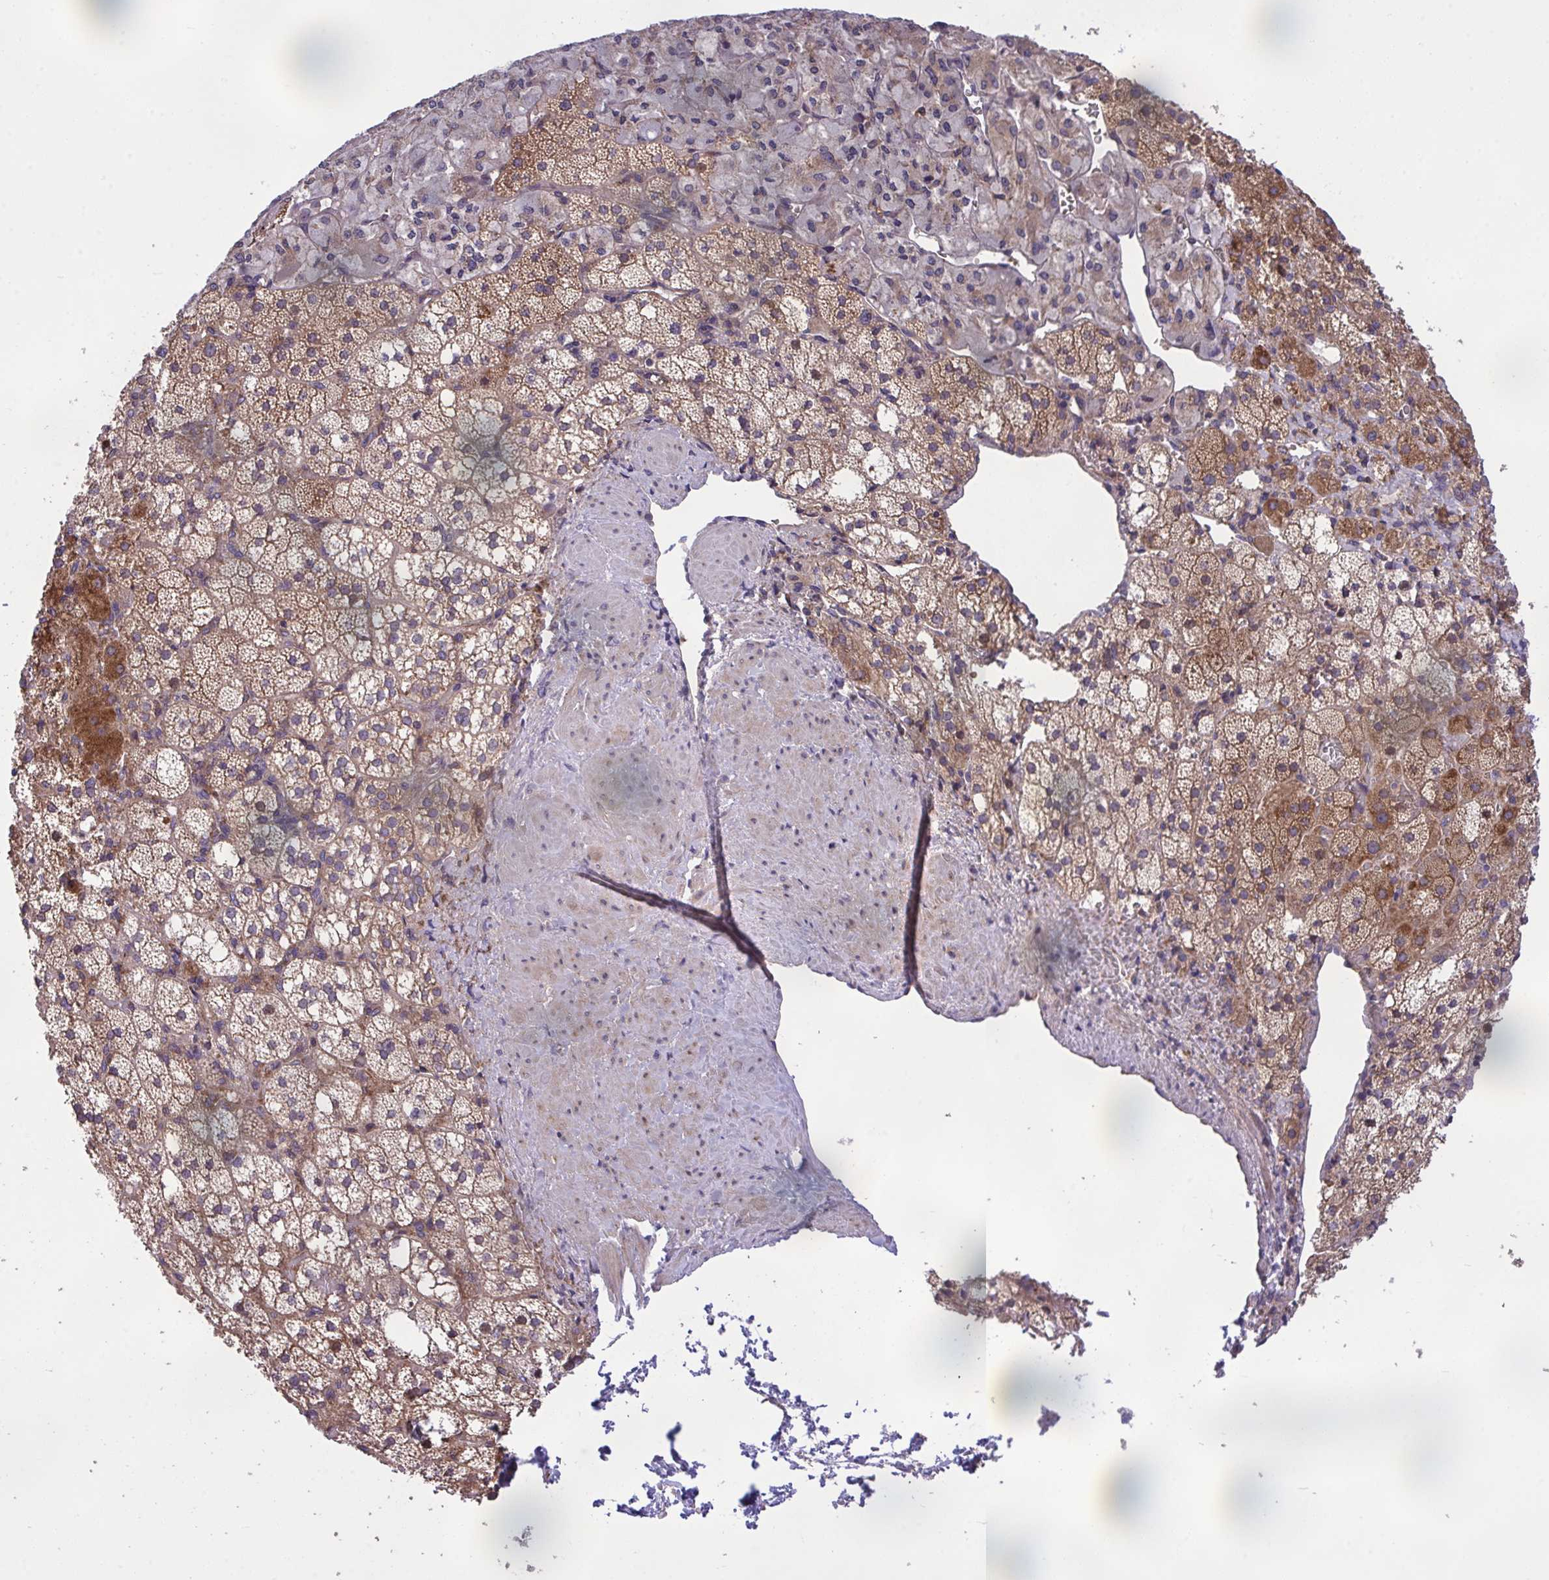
{"staining": {"intensity": "moderate", "quantity": ">75%", "location": "cytoplasmic/membranous"}, "tissue": "adrenal gland", "cell_type": "Glandular cells", "image_type": "normal", "snomed": [{"axis": "morphology", "description": "Normal tissue, NOS"}, {"axis": "topography", "description": "Adrenal gland"}], "caption": "Protein expression analysis of unremarkable adrenal gland shows moderate cytoplasmic/membranous staining in about >75% of glandular cells. The protein is stained brown, and the nuclei are stained in blue (DAB (3,3'-diaminobenzidine) IHC with brightfield microscopy, high magnification).", "gene": "GRB14", "patient": {"sex": "male", "age": 53}}